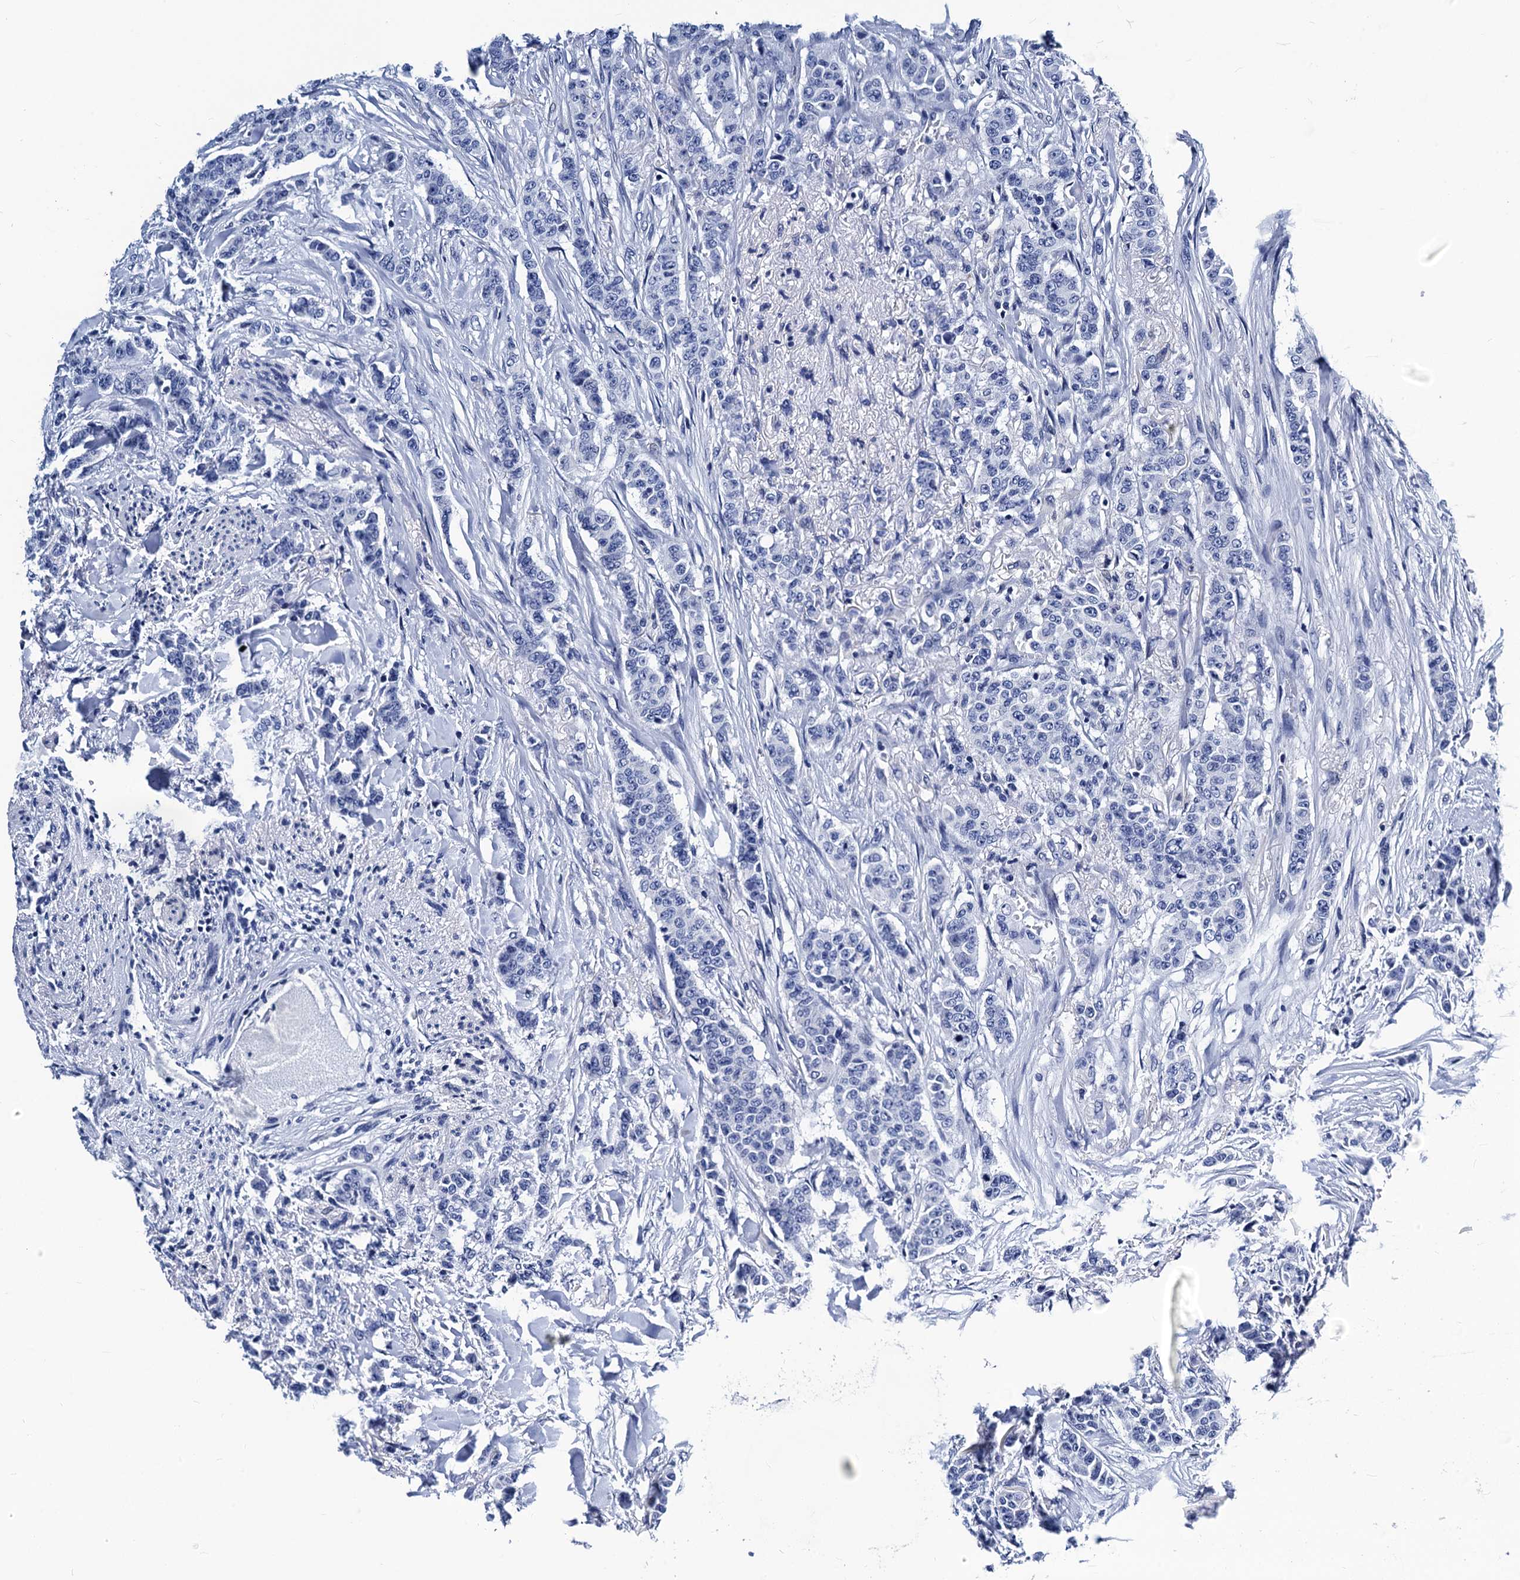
{"staining": {"intensity": "negative", "quantity": "none", "location": "none"}, "tissue": "breast cancer", "cell_type": "Tumor cells", "image_type": "cancer", "snomed": [{"axis": "morphology", "description": "Duct carcinoma"}, {"axis": "topography", "description": "Breast"}], "caption": "Tumor cells show no significant protein staining in breast cancer.", "gene": "LRRC30", "patient": {"sex": "female", "age": 40}}